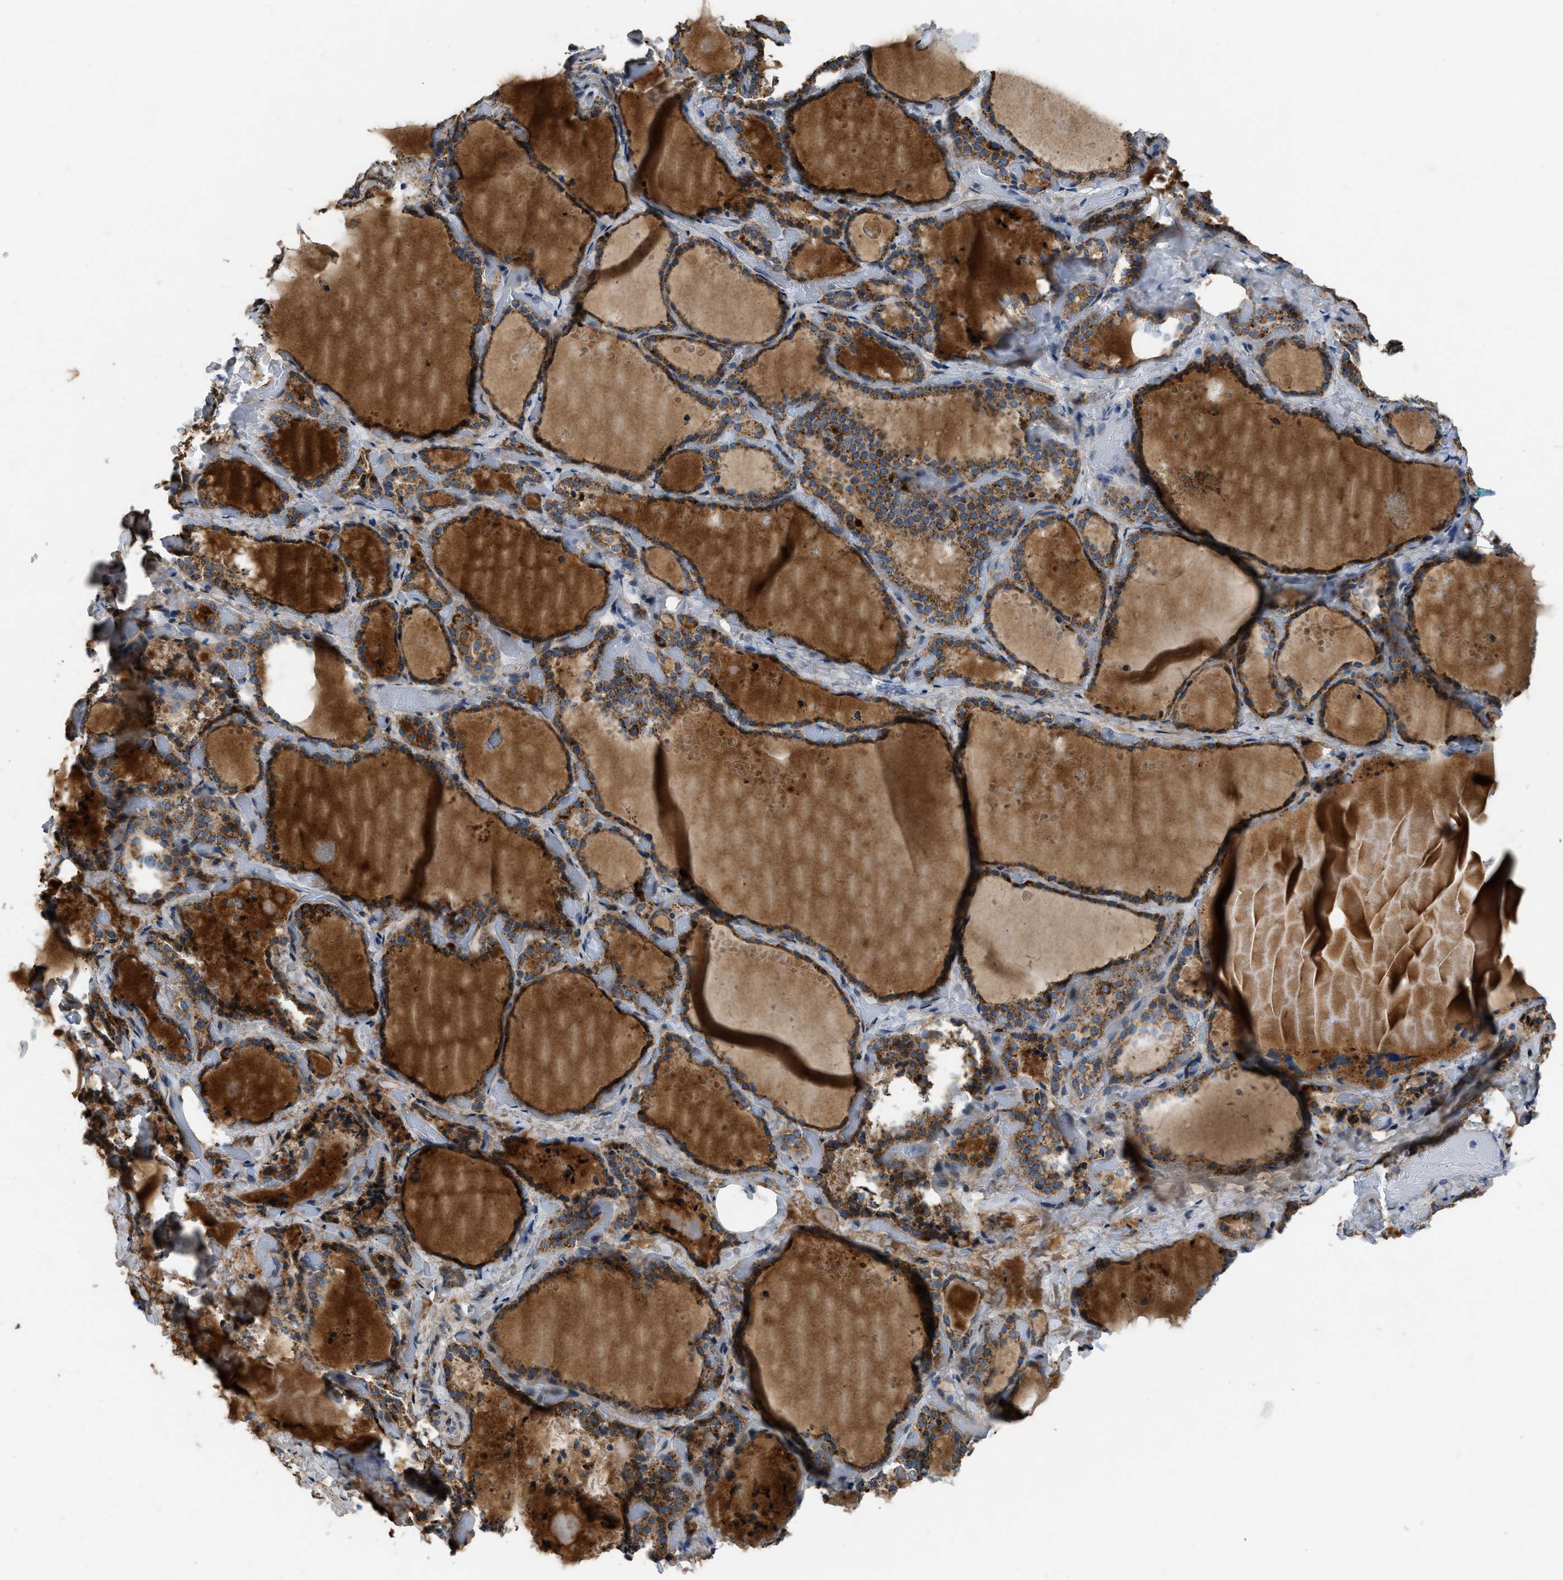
{"staining": {"intensity": "strong", "quantity": ">75%", "location": "cytoplasmic/membranous"}, "tissue": "thyroid gland", "cell_type": "Glandular cells", "image_type": "normal", "snomed": [{"axis": "morphology", "description": "Normal tissue, NOS"}, {"axis": "topography", "description": "Thyroid gland"}], "caption": "Immunohistochemistry (DAB (3,3'-diaminobenzidine)) staining of unremarkable human thyroid gland displays strong cytoplasmic/membranous protein staining in approximately >75% of glandular cells.", "gene": "TMEM150A", "patient": {"sex": "female", "age": 44}}